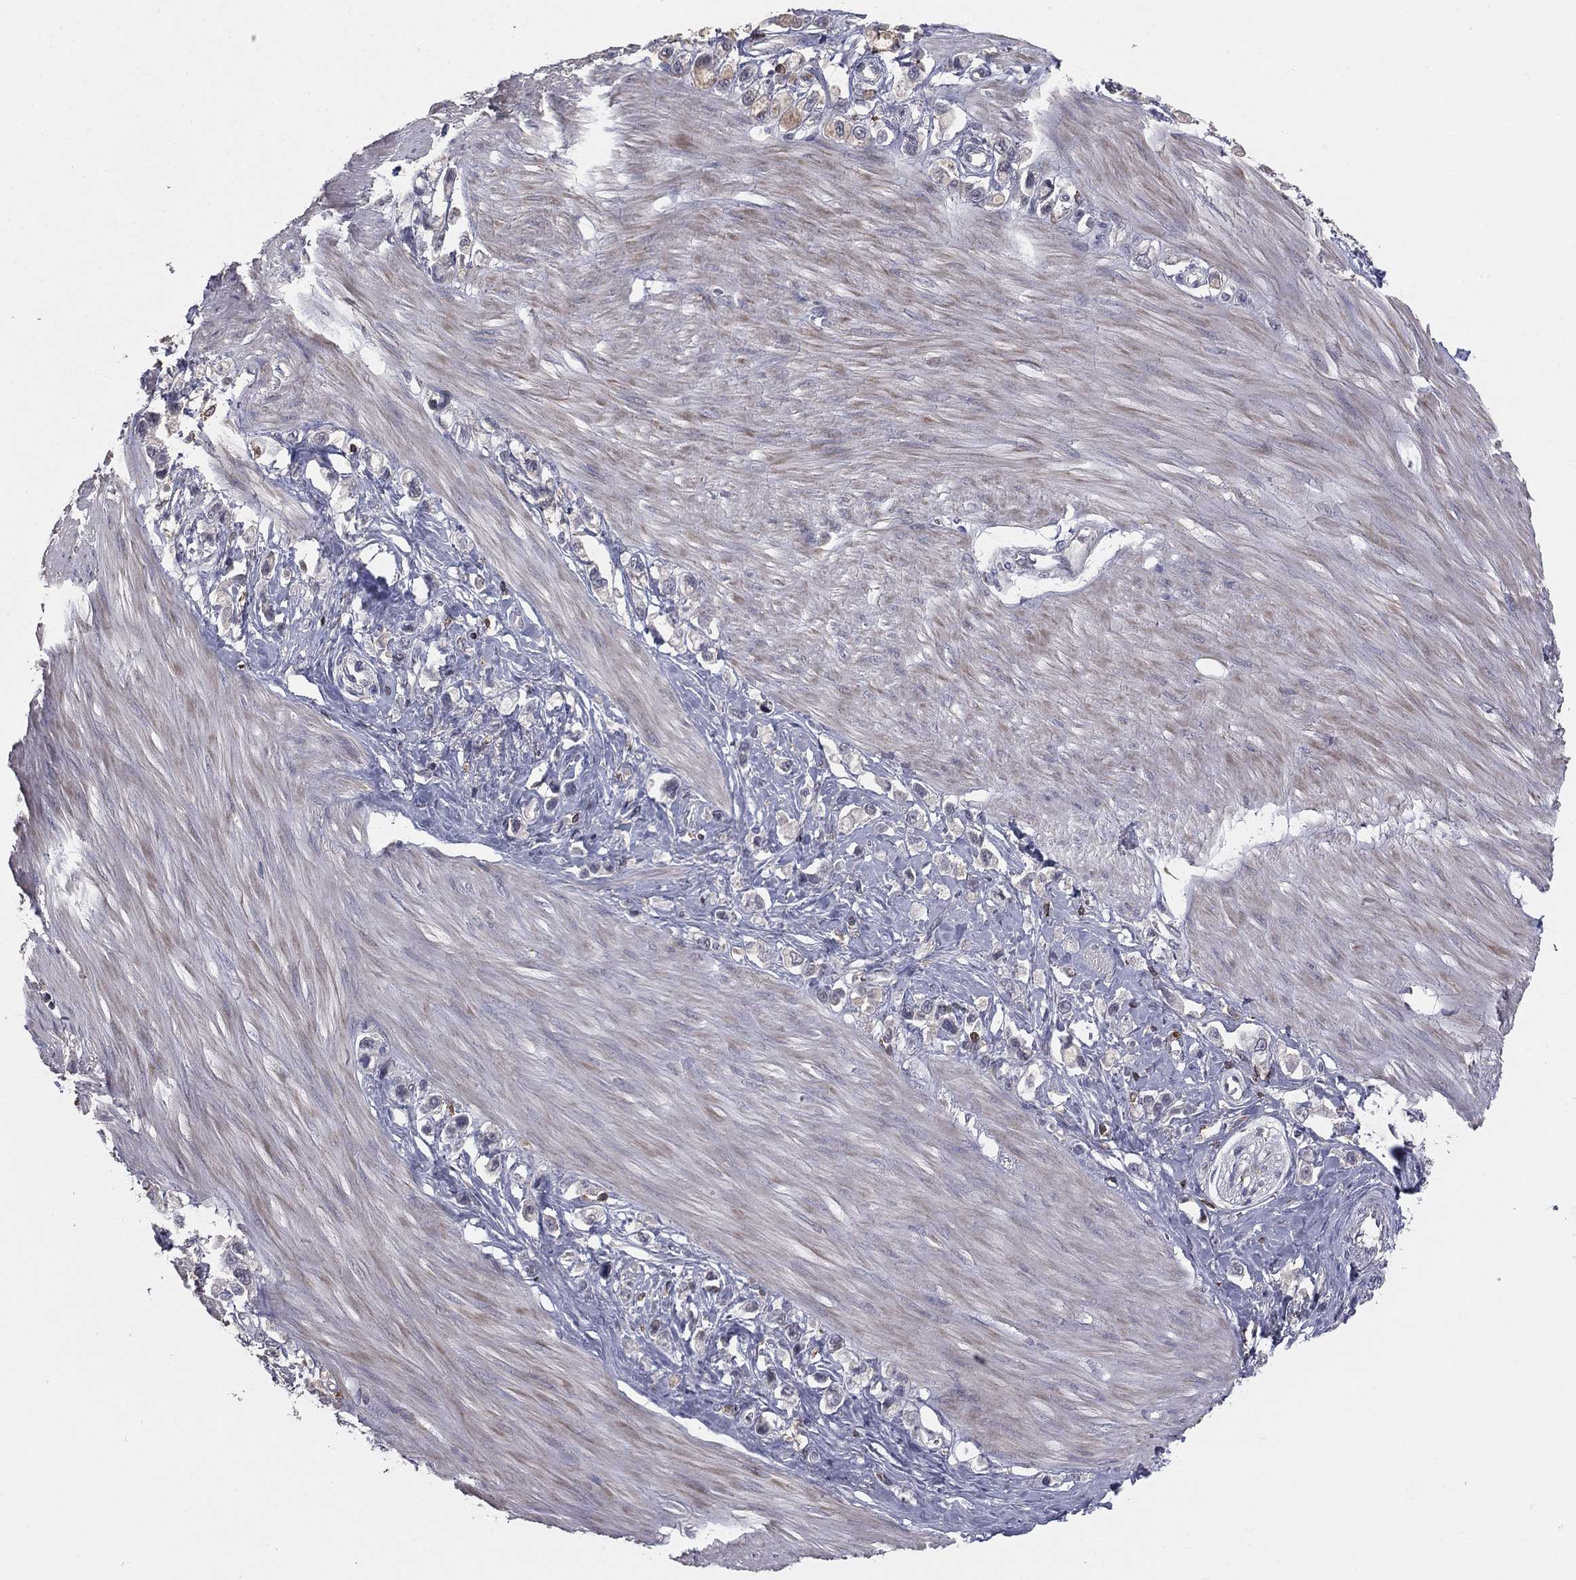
{"staining": {"intensity": "negative", "quantity": "none", "location": "none"}, "tissue": "stomach cancer", "cell_type": "Tumor cells", "image_type": "cancer", "snomed": [{"axis": "morphology", "description": "Normal tissue, NOS"}, {"axis": "morphology", "description": "Adenocarcinoma, NOS"}, {"axis": "morphology", "description": "Adenocarcinoma, High grade"}, {"axis": "topography", "description": "Stomach, upper"}, {"axis": "topography", "description": "Stomach"}], "caption": "The image reveals no significant expression in tumor cells of stomach cancer (adenocarcinoma). (DAB immunohistochemistry, high magnification).", "gene": "PSTPIP1", "patient": {"sex": "female", "age": 65}}